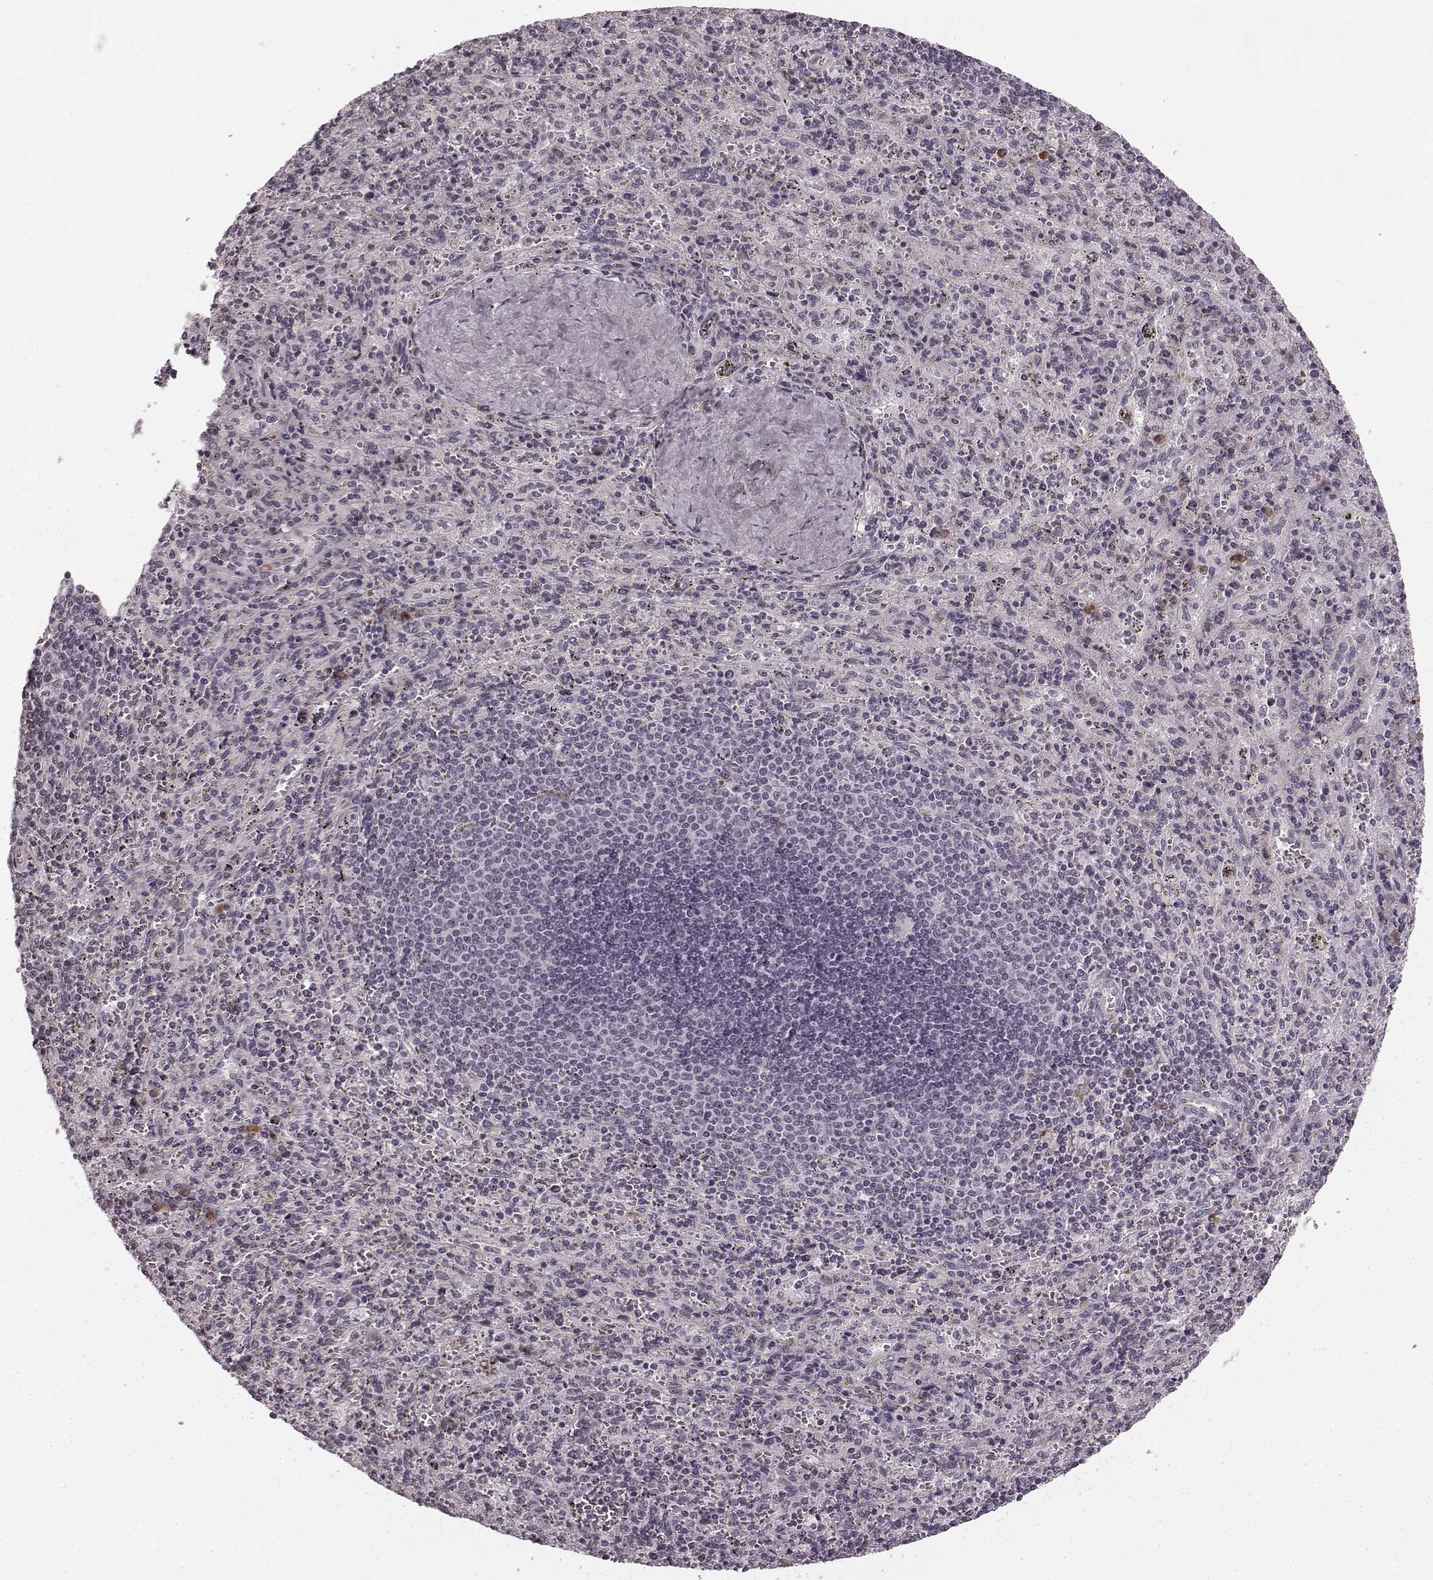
{"staining": {"intensity": "negative", "quantity": "none", "location": "none"}, "tissue": "spleen", "cell_type": "Cells in red pulp", "image_type": "normal", "snomed": [{"axis": "morphology", "description": "Normal tissue, NOS"}, {"axis": "topography", "description": "Spleen"}], "caption": "This is an immunohistochemistry (IHC) histopathology image of unremarkable spleen. There is no expression in cells in red pulp.", "gene": "FAM234B", "patient": {"sex": "male", "age": 57}}